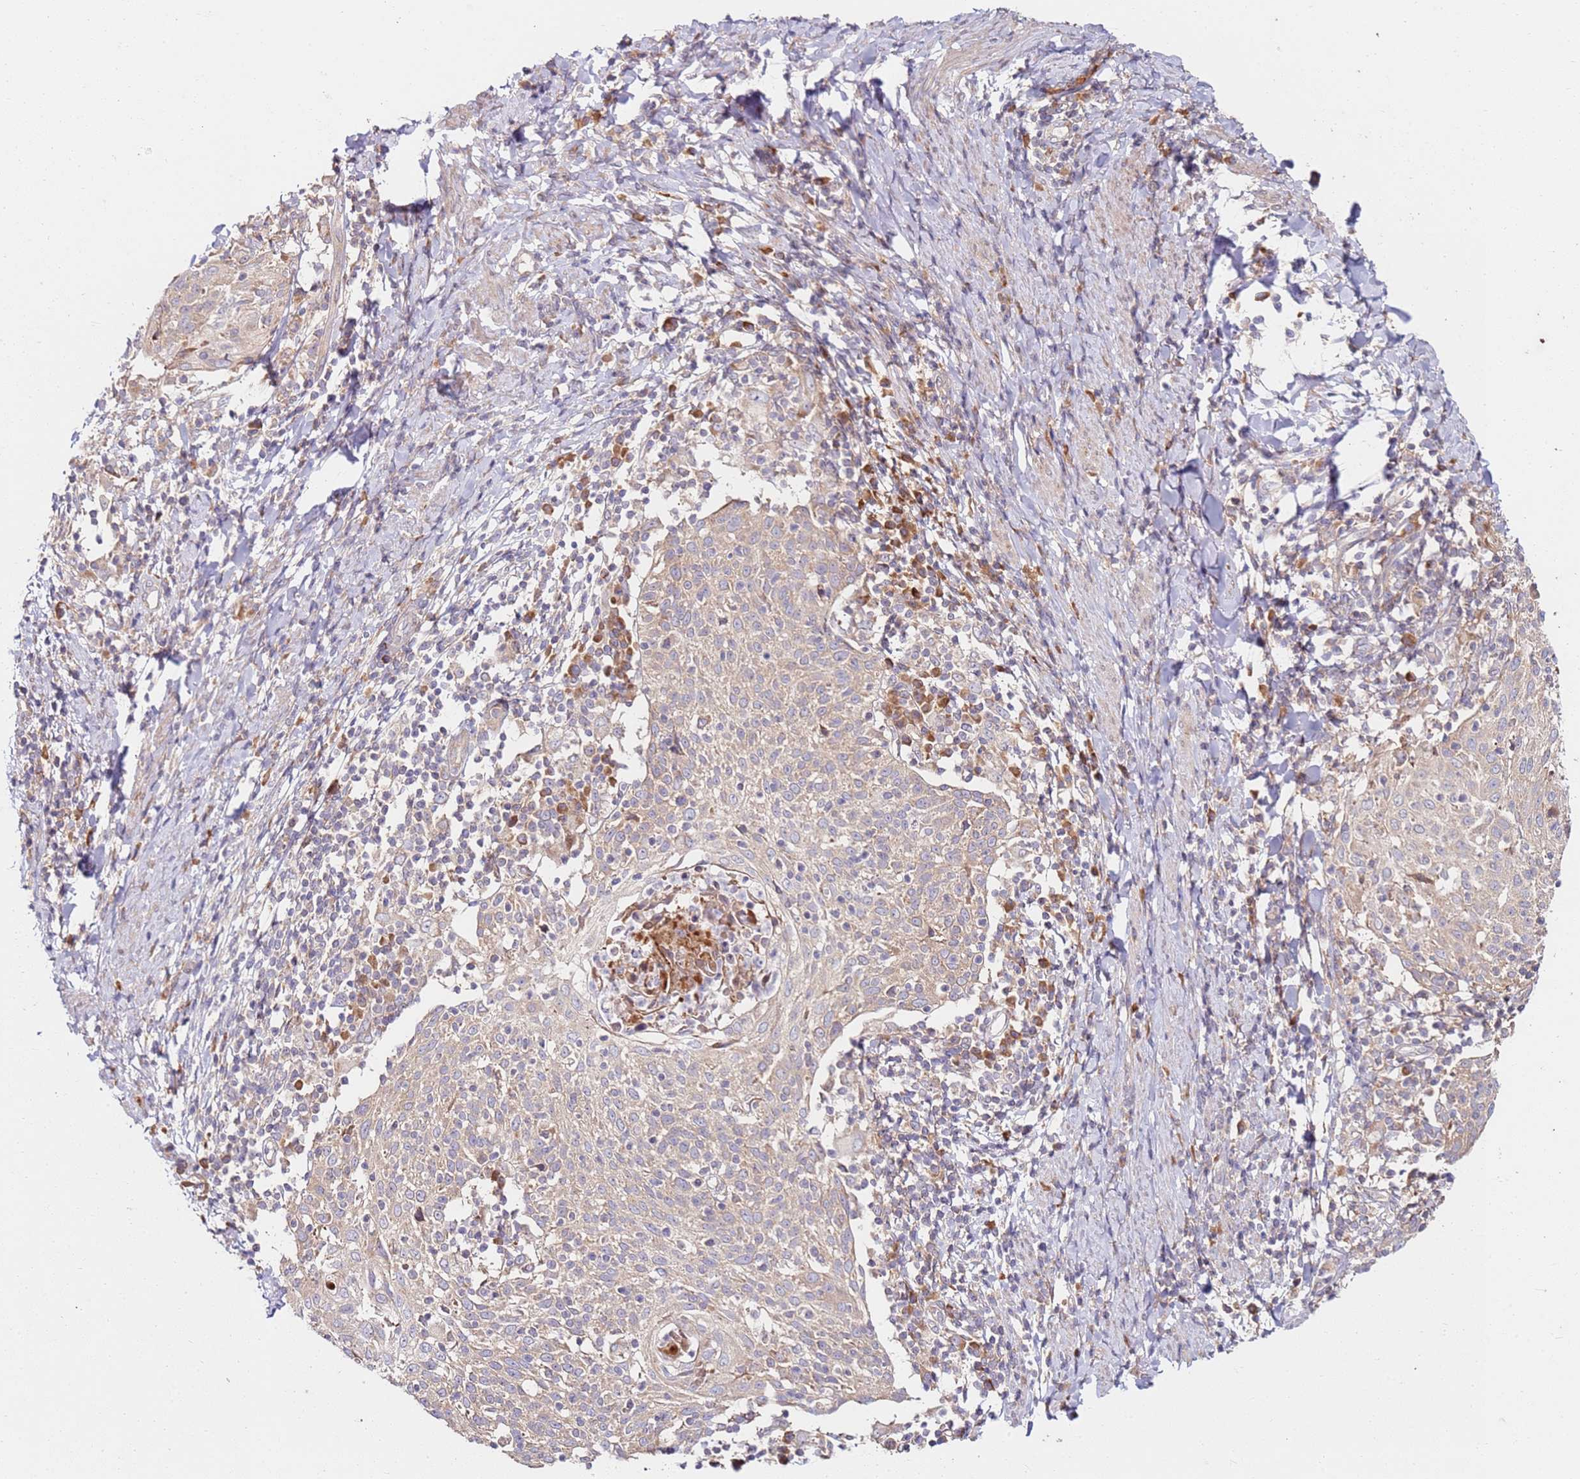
{"staining": {"intensity": "weak", "quantity": "25%-75%", "location": "cytoplasmic/membranous"}, "tissue": "cervical cancer", "cell_type": "Tumor cells", "image_type": "cancer", "snomed": [{"axis": "morphology", "description": "Squamous cell carcinoma, NOS"}, {"axis": "topography", "description": "Cervix"}], "caption": "About 25%-75% of tumor cells in human cervical squamous cell carcinoma demonstrate weak cytoplasmic/membranous protein expression as visualized by brown immunohistochemical staining.", "gene": "RPS3A", "patient": {"sex": "female", "age": 52}}